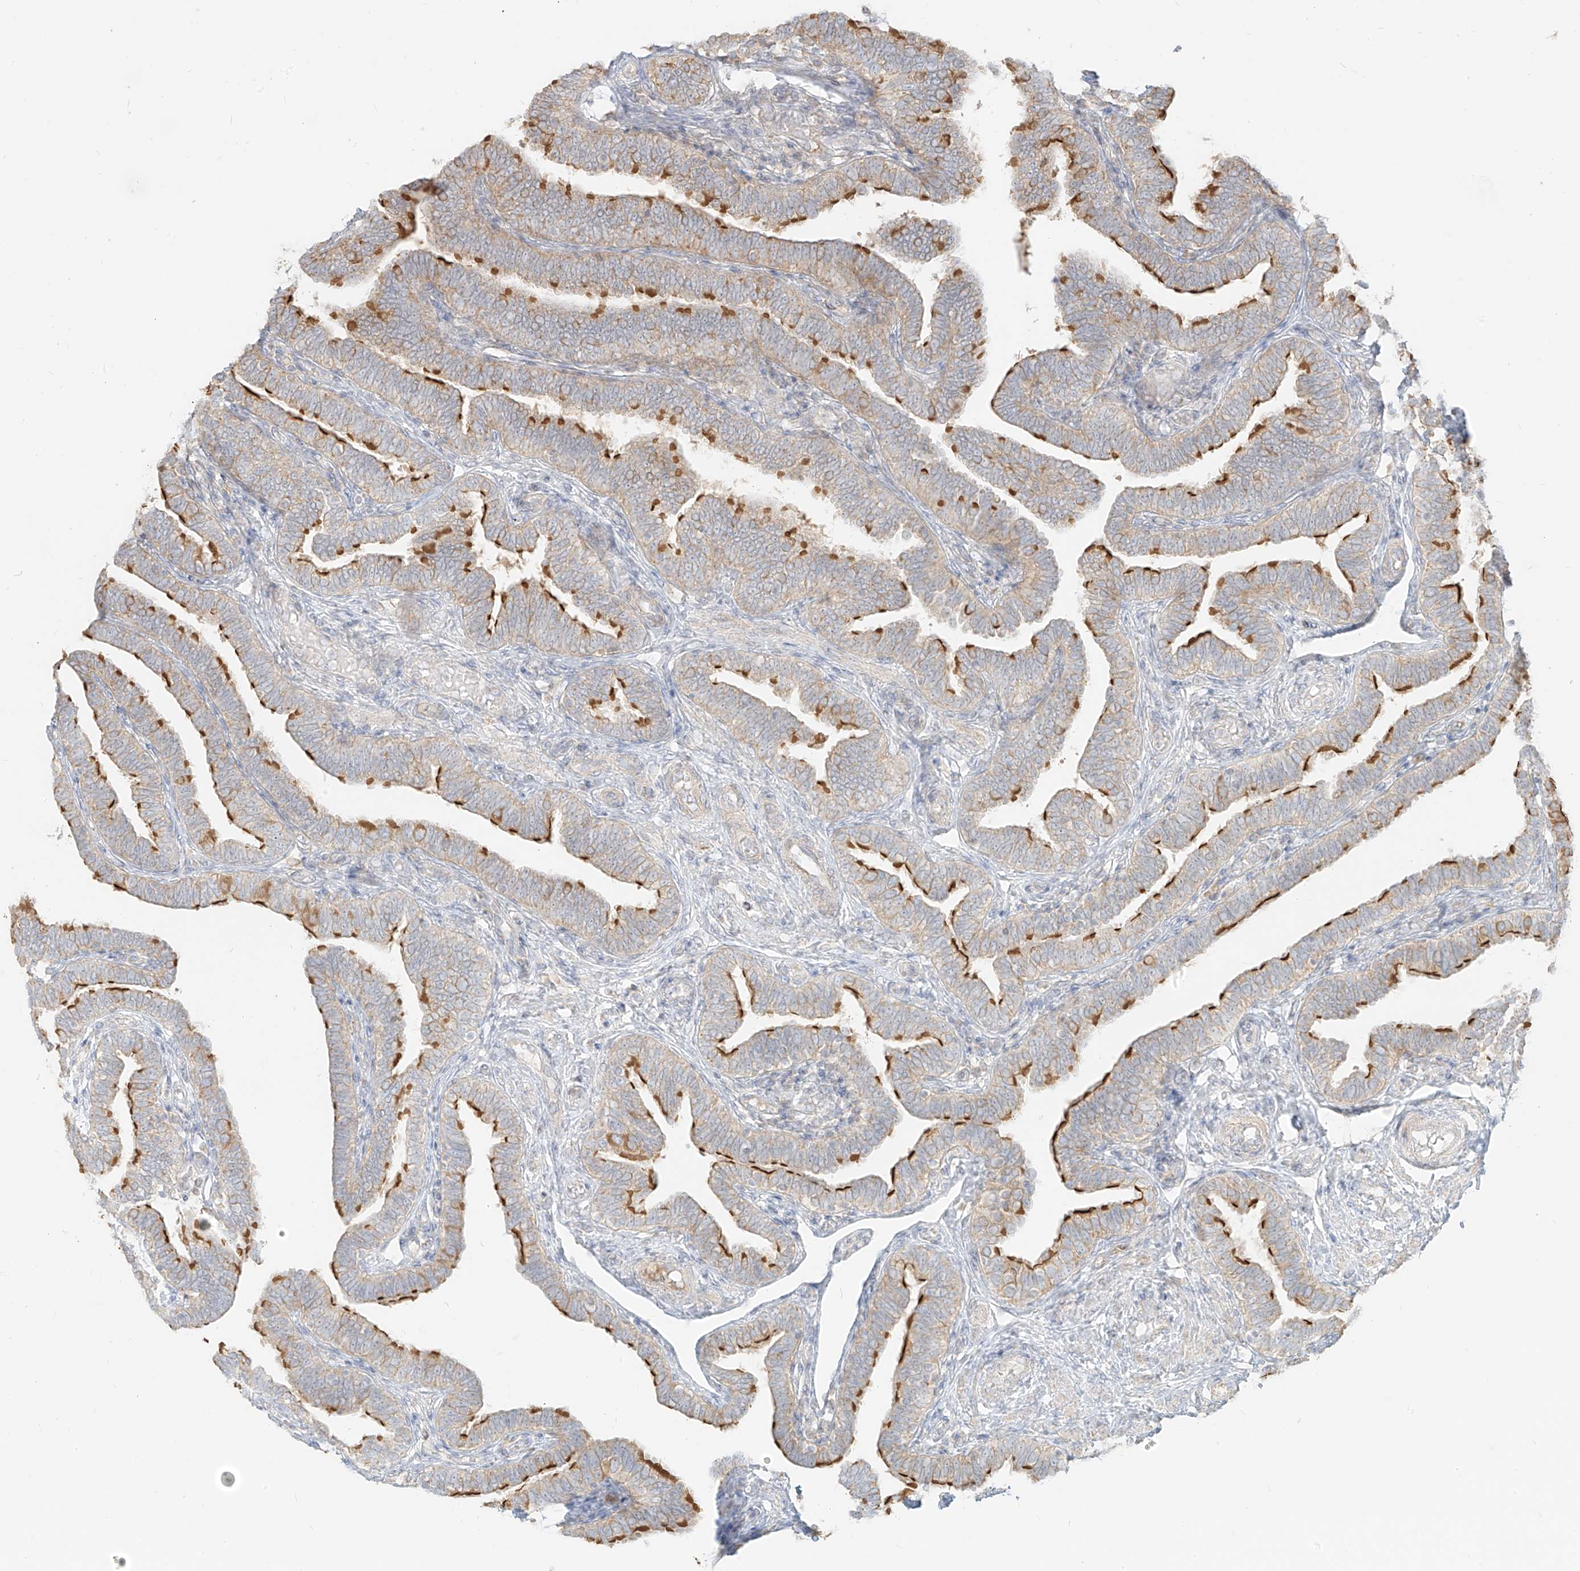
{"staining": {"intensity": "strong", "quantity": "25%-75%", "location": "cytoplasmic/membranous"}, "tissue": "fallopian tube", "cell_type": "Glandular cells", "image_type": "normal", "snomed": [{"axis": "morphology", "description": "Normal tissue, NOS"}, {"axis": "topography", "description": "Fallopian tube"}], "caption": "Immunohistochemistry (DAB) staining of normal fallopian tube exhibits strong cytoplasmic/membranous protein staining in about 25%-75% of glandular cells.", "gene": "ZIM3", "patient": {"sex": "female", "age": 39}}